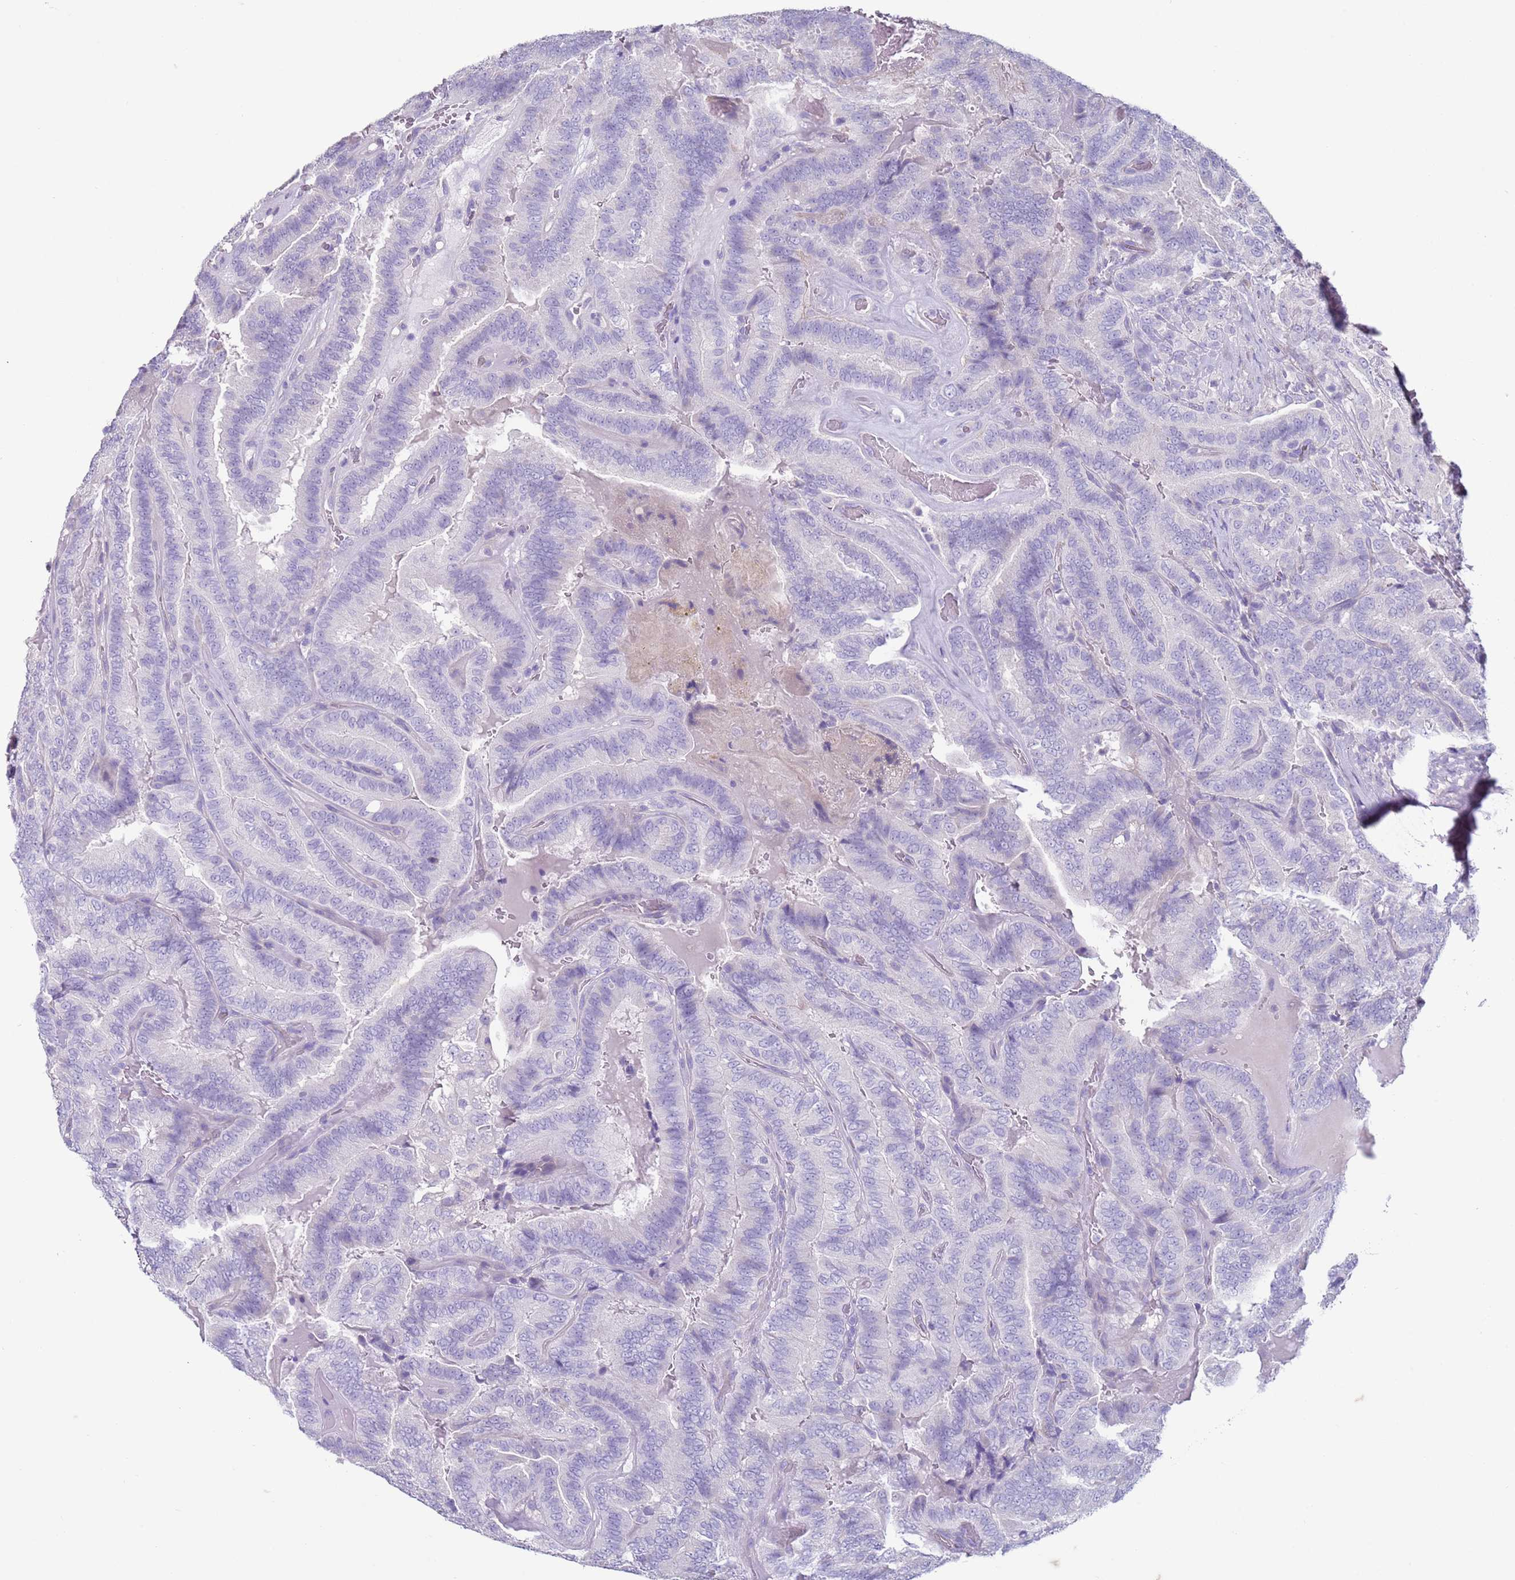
{"staining": {"intensity": "negative", "quantity": "none", "location": "none"}, "tissue": "thyroid cancer", "cell_type": "Tumor cells", "image_type": "cancer", "snomed": [{"axis": "morphology", "description": "Papillary adenocarcinoma, NOS"}, {"axis": "topography", "description": "Thyroid gland"}], "caption": "Thyroid cancer stained for a protein using immunohistochemistry (IHC) reveals no expression tumor cells.", "gene": "NPAP1", "patient": {"sex": "male", "age": 61}}